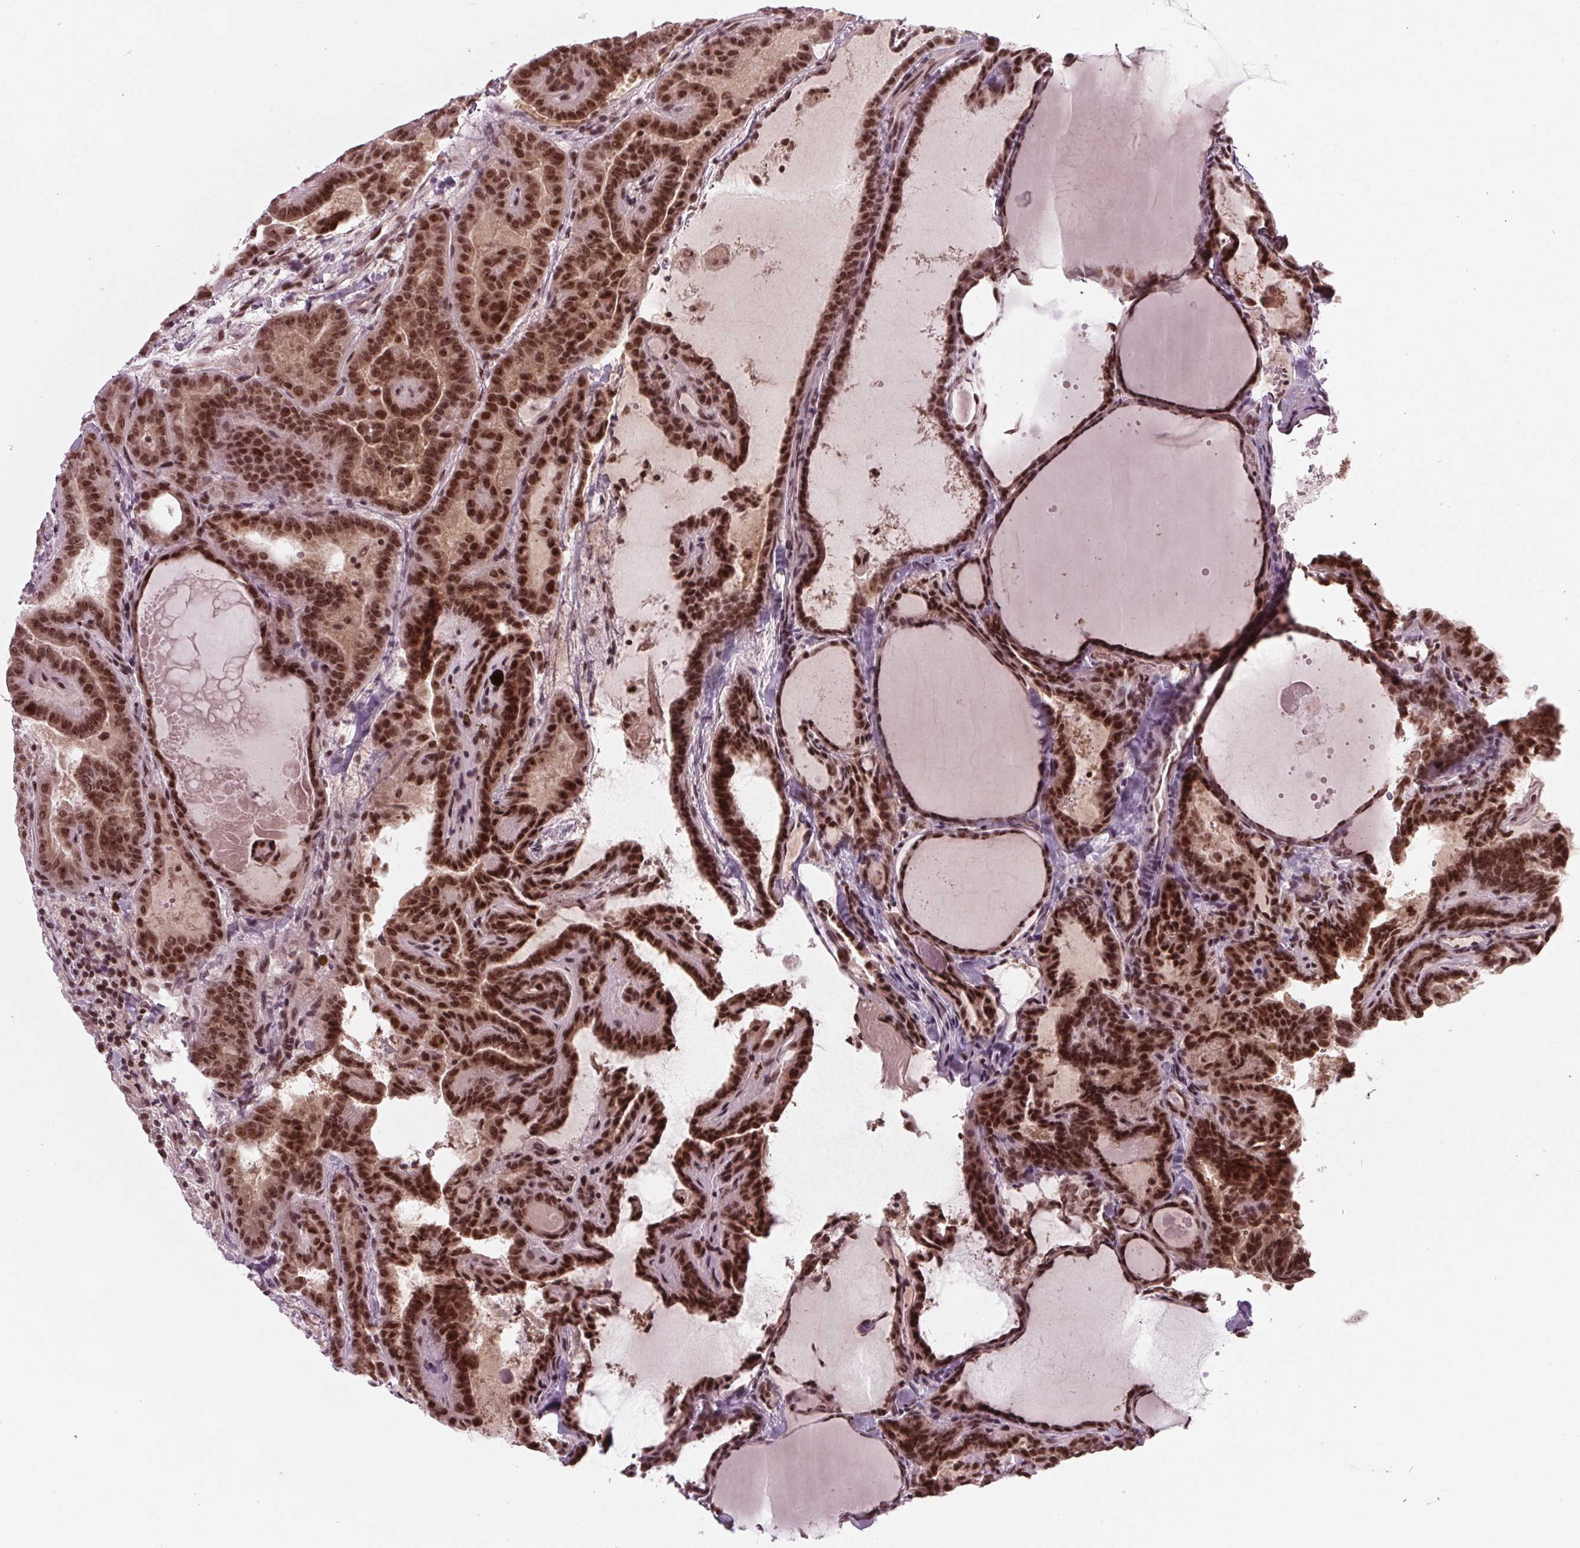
{"staining": {"intensity": "strong", "quantity": ">75%", "location": "nuclear"}, "tissue": "thyroid cancer", "cell_type": "Tumor cells", "image_type": "cancer", "snomed": [{"axis": "morphology", "description": "Papillary adenocarcinoma, NOS"}, {"axis": "topography", "description": "Thyroid gland"}], "caption": "IHC image of neoplastic tissue: human thyroid cancer stained using IHC demonstrates high levels of strong protein expression localized specifically in the nuclear of tumor cells, appearing as a nuclear brown color.", "gene": "DDX41", "patient": {"sex": "female", "age": 46}}